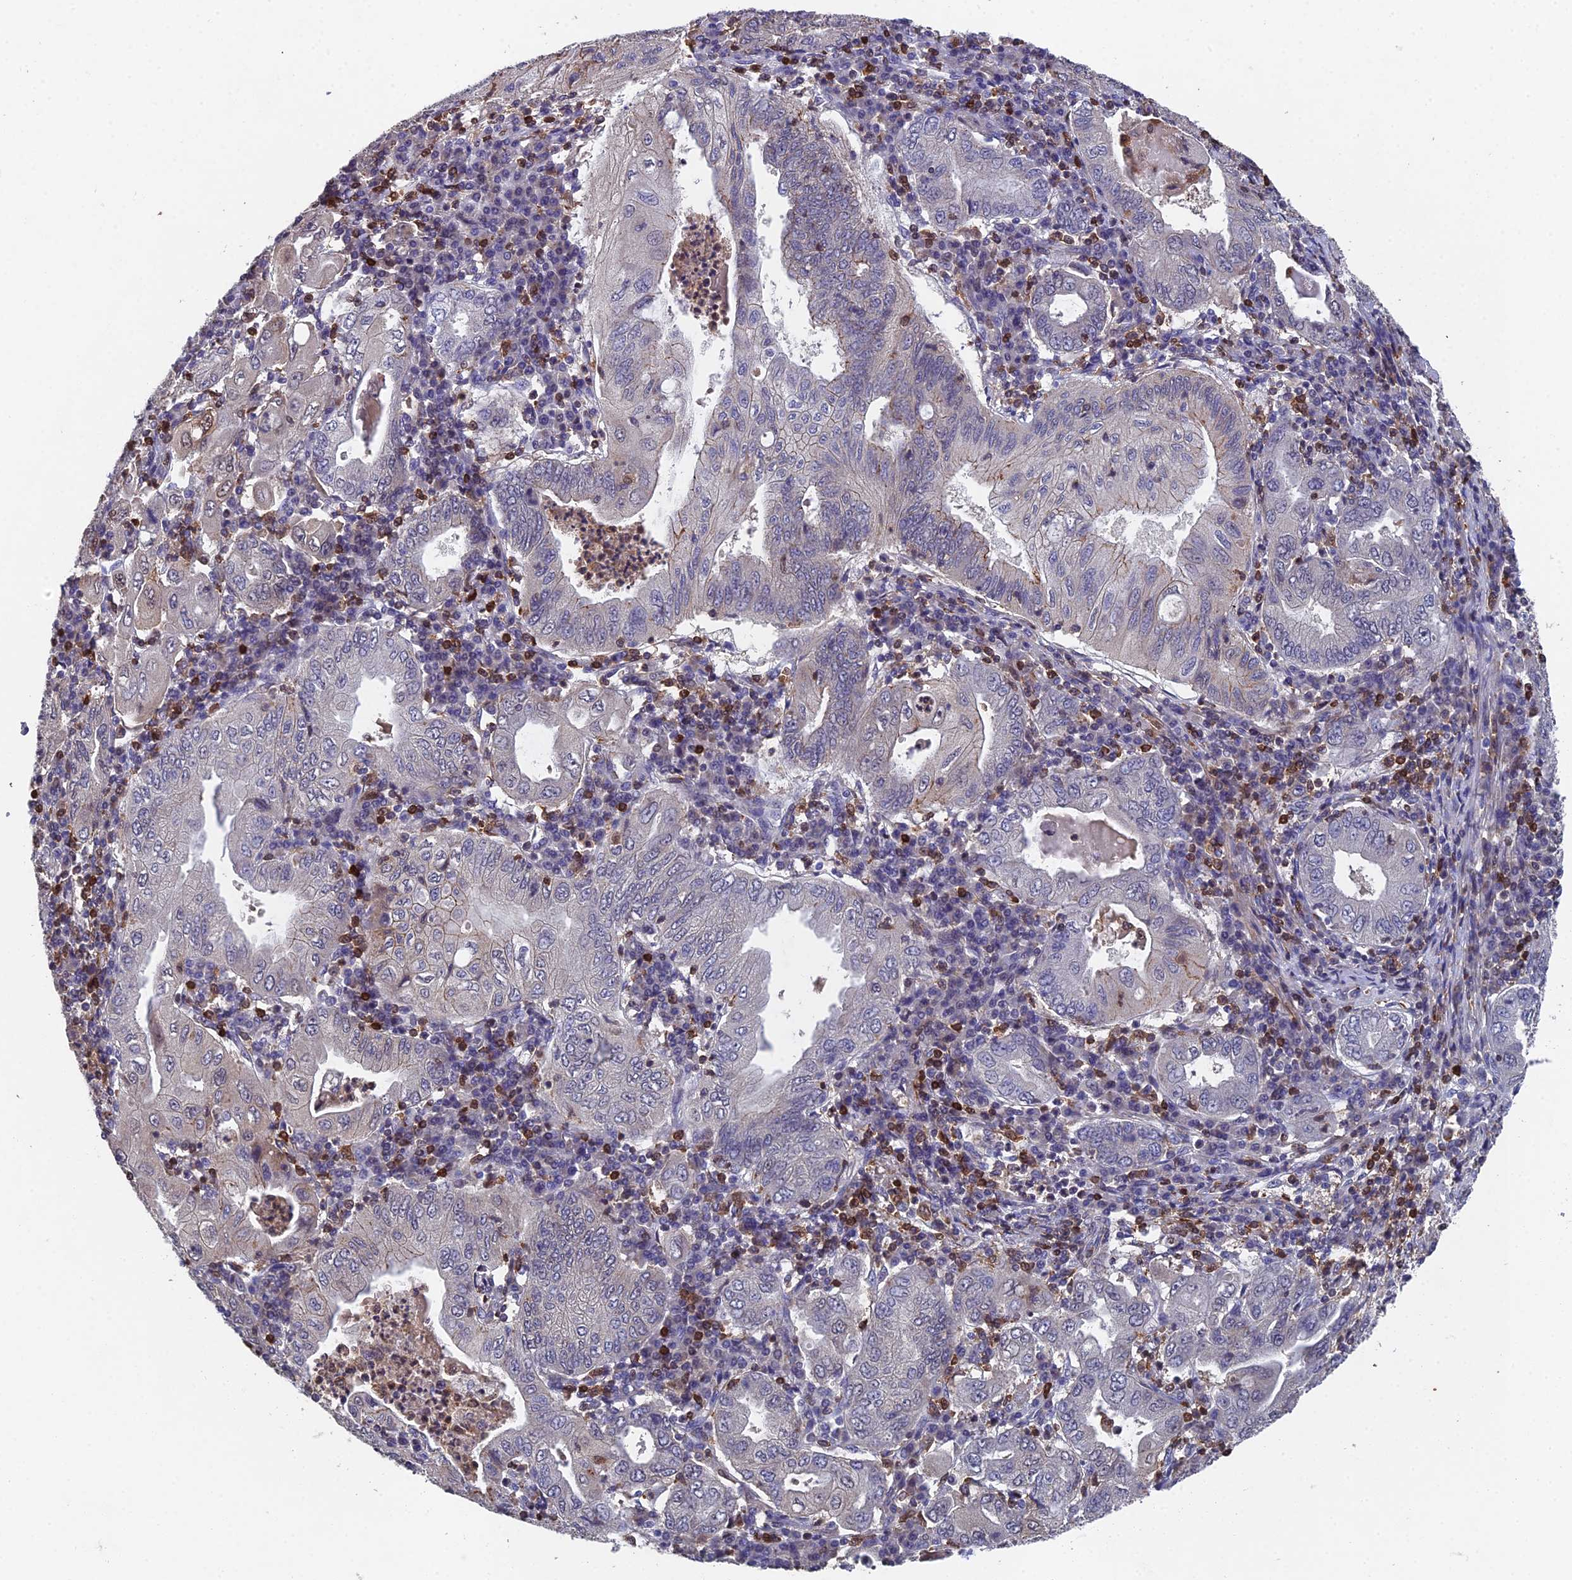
{"staining": {"intensity": "weak", "quantity": "<25%", "location": "cytoplasmic/membranous"}, "tissue": "stomach cancer", "cell_type": "Tumor cells", "image_type": "cancer", "snomed": [{"axis": "morphology", "description": "Normal tissue, NOS"}, {"axis": "morphology", "description": "Adenocarcinoma, NOS"}, {"axis": "topography", "description": "Esophagus"}, {"axis": "topography", "description": "Stomach, upper"}, {"axis": "topography", "description": "Peripheral nerve tissue"}], "caption": "Photomicrograph shows no significant protein positivity in tumor cells of stomach adenocarcinoma.", "gene": "GALK2", "patient": {"sex": "male", "age": 62}}